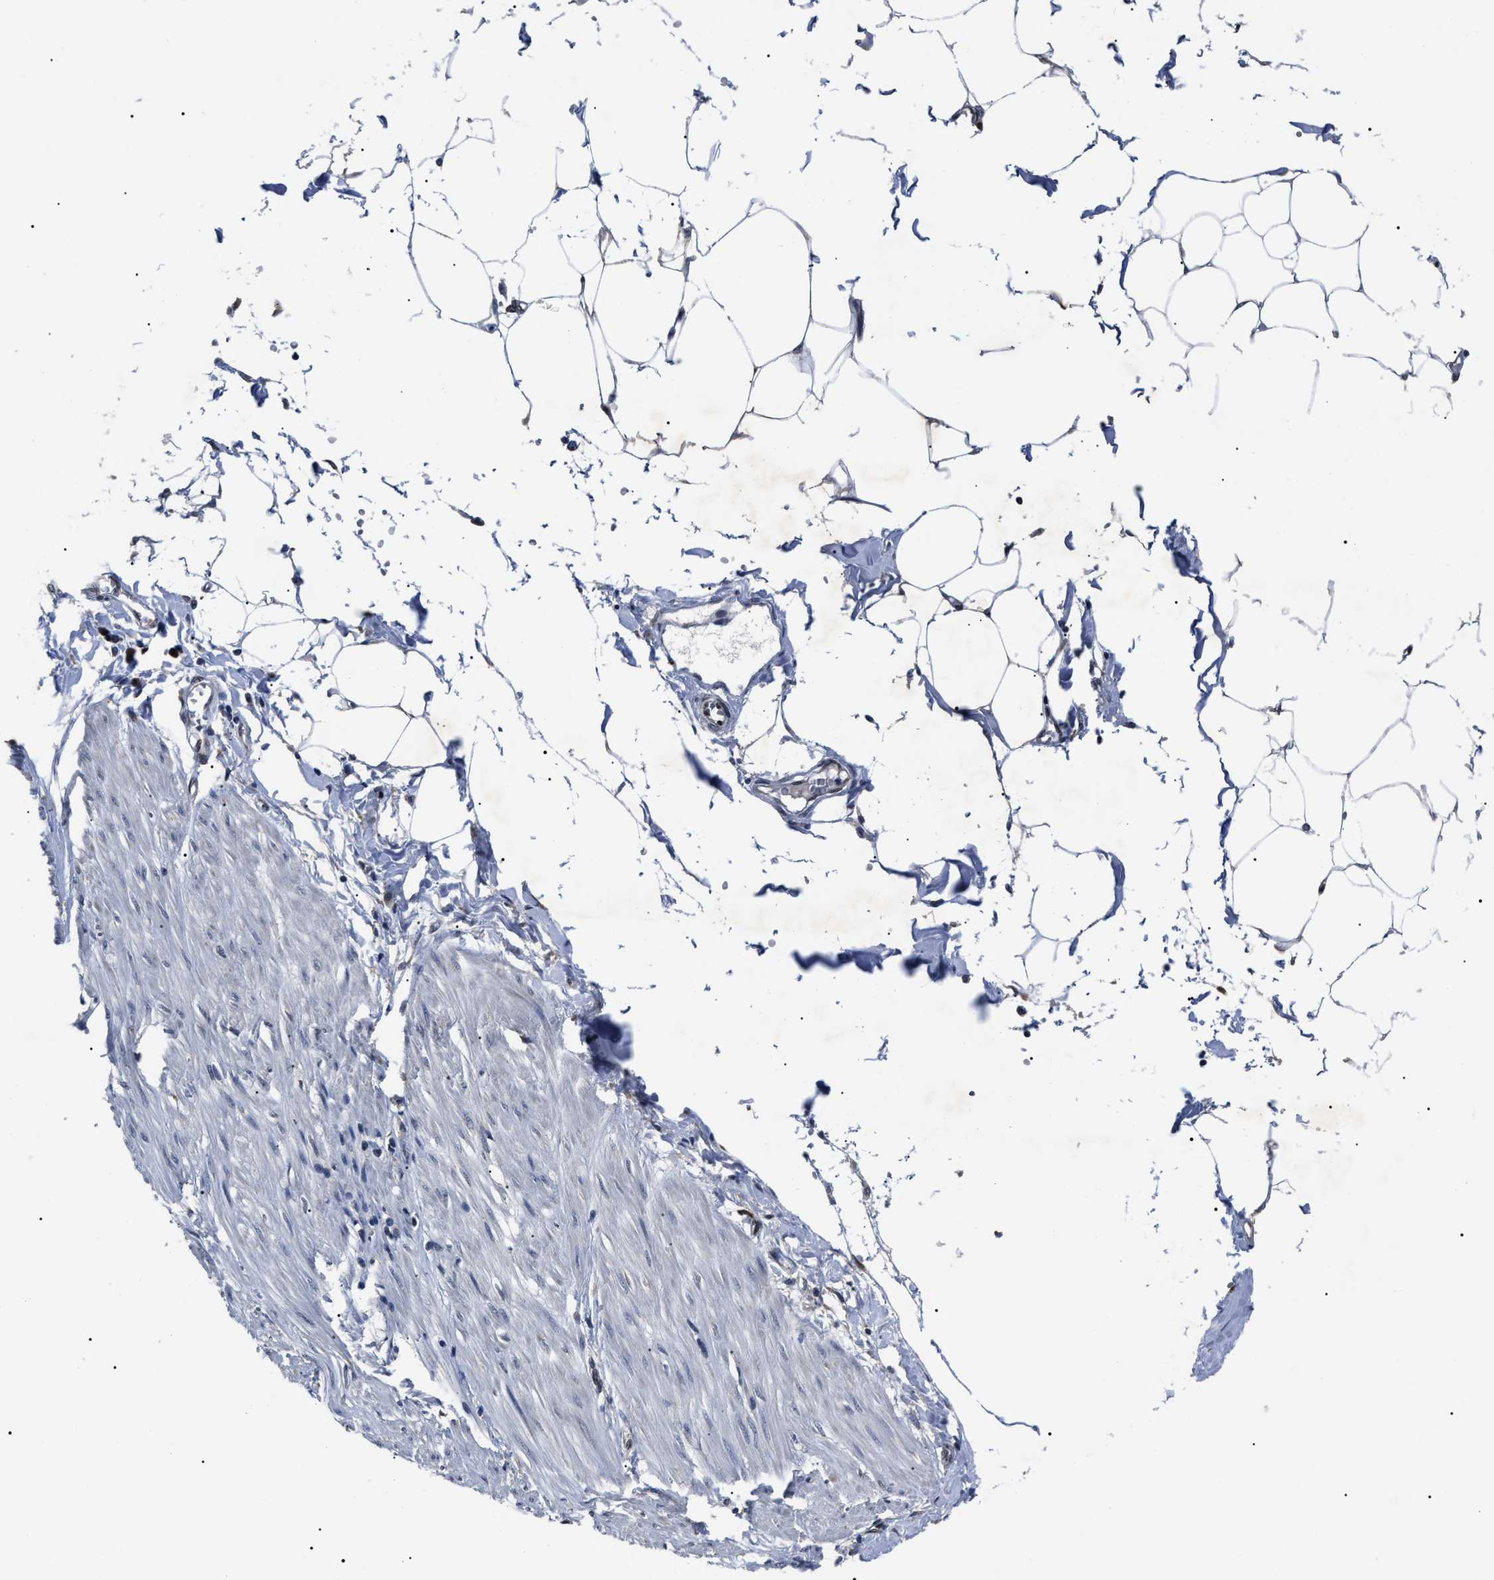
{"staining": {"intensity": "negative", "quantity": "none", "location": "none"}, "tissue": "adipose tissue", "cell_type": "Adipocytes", "image_type": "normal", "snomed": [{"axis": "morphology", "description": "Normal tissue, NOS"}, {"axis": "morphology", "description": "Adenocarcinoma, NOS"}, {"axis": "topography", "description": "Colon"}, {"axis": "topography", "description": "Peripheral nerve tissue"}], "caption": "A histopathology image of human adipose tissue is negative for staining in adipocytes. (Brightfield microscopy of DAB (3,3'-diaminobenzidine) immunohistochemistry (IHC) at high magnification).", "gene": "LRRC14", "patient": {"sex": "male", "age": 14}}